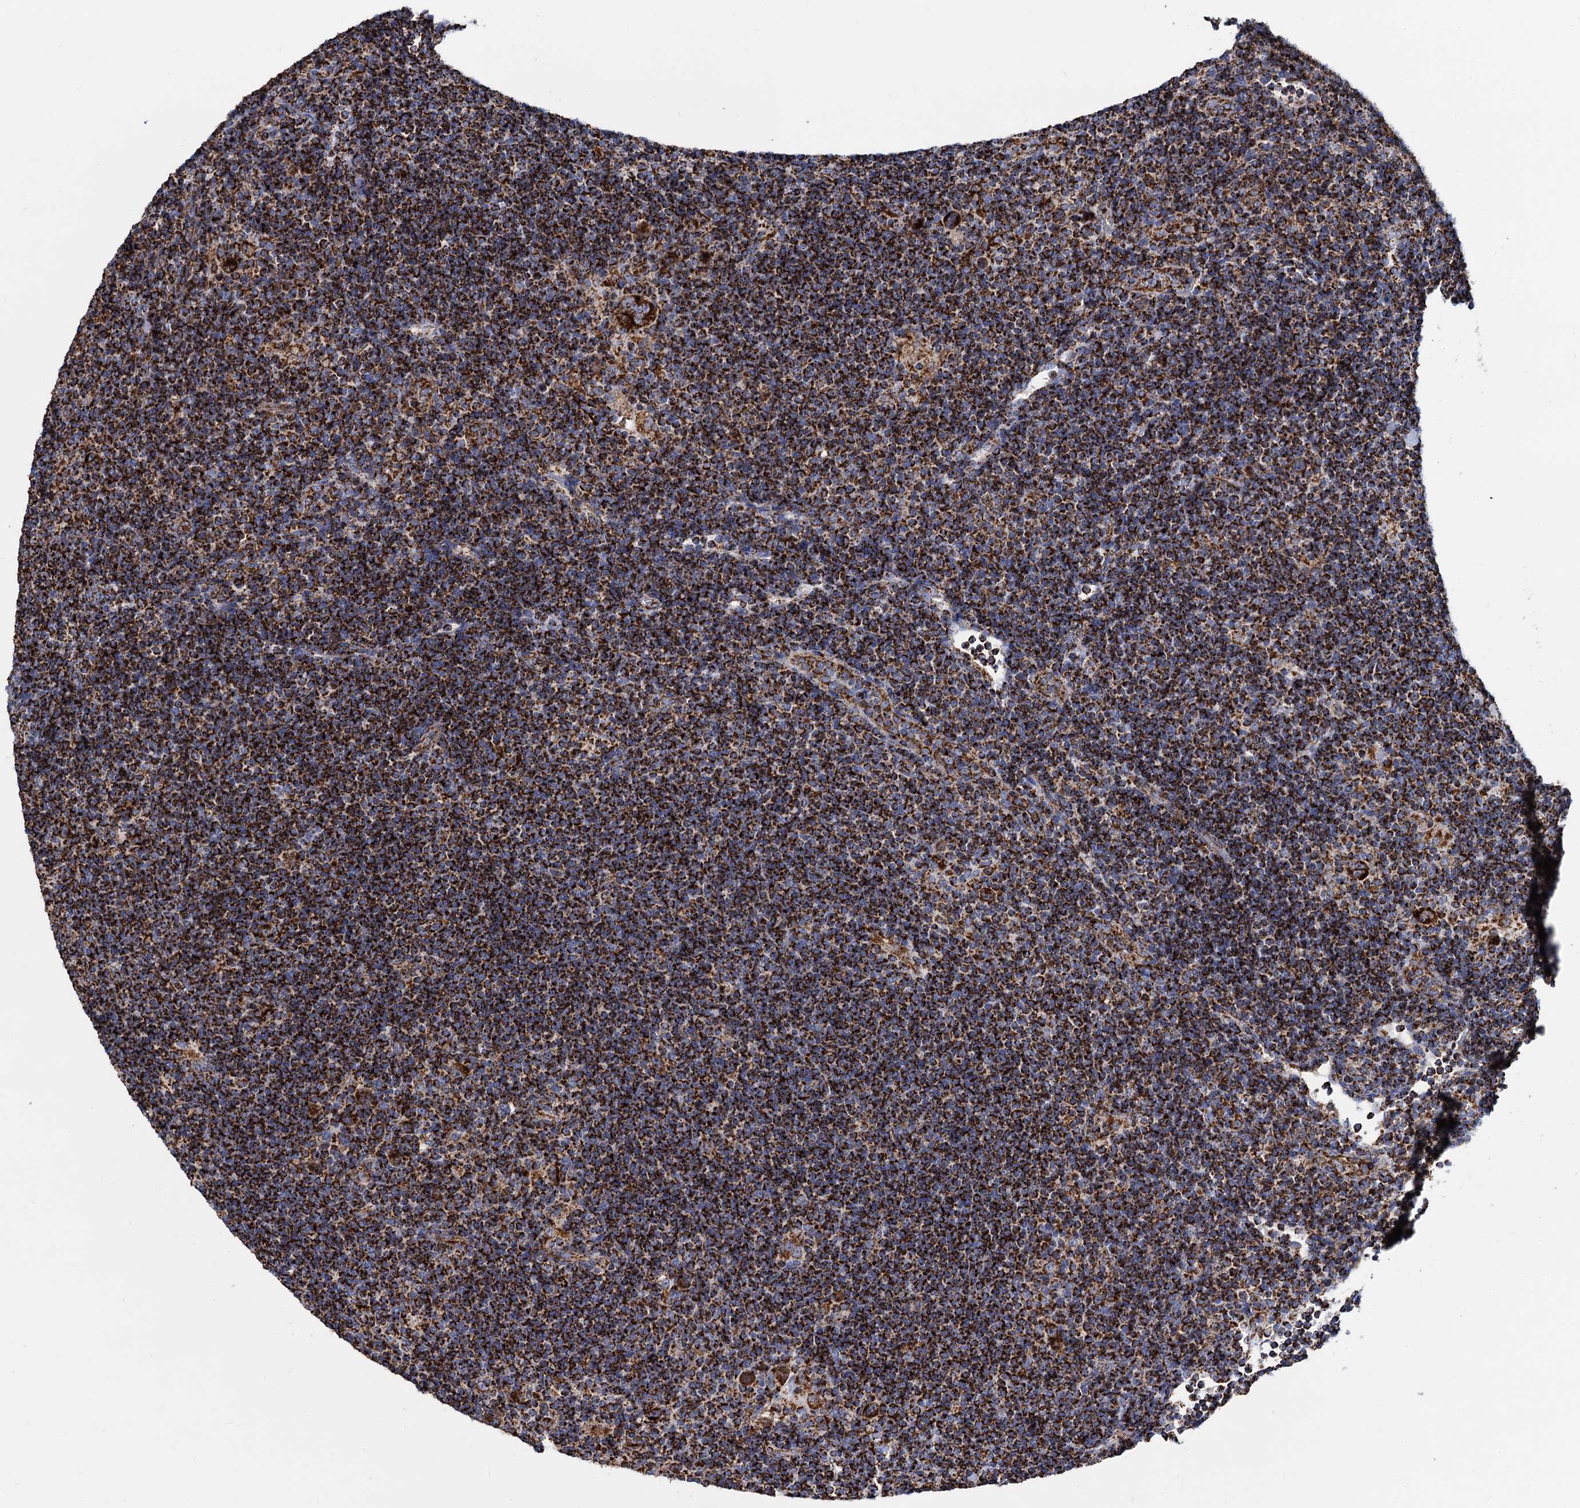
{"staining": {"intensity": "strong", "quantity": ">75%", "location": "cytoplasmic/membranous"}, "tissue": "lymphoma", "cell_type": "Tumor cells", "image_type": "cancer", "snomed": [{"axis": "morphology", "description": "Hodgkin's disease, NOS"}, {"axis": "topography", "description": "Lymph node"}], "caption": "Hodgkin's disease stained with a protein marker shows strong staining in tumor cells.", "gene": "TIMM10", "patient": {"sex": "female", "age": 57}}